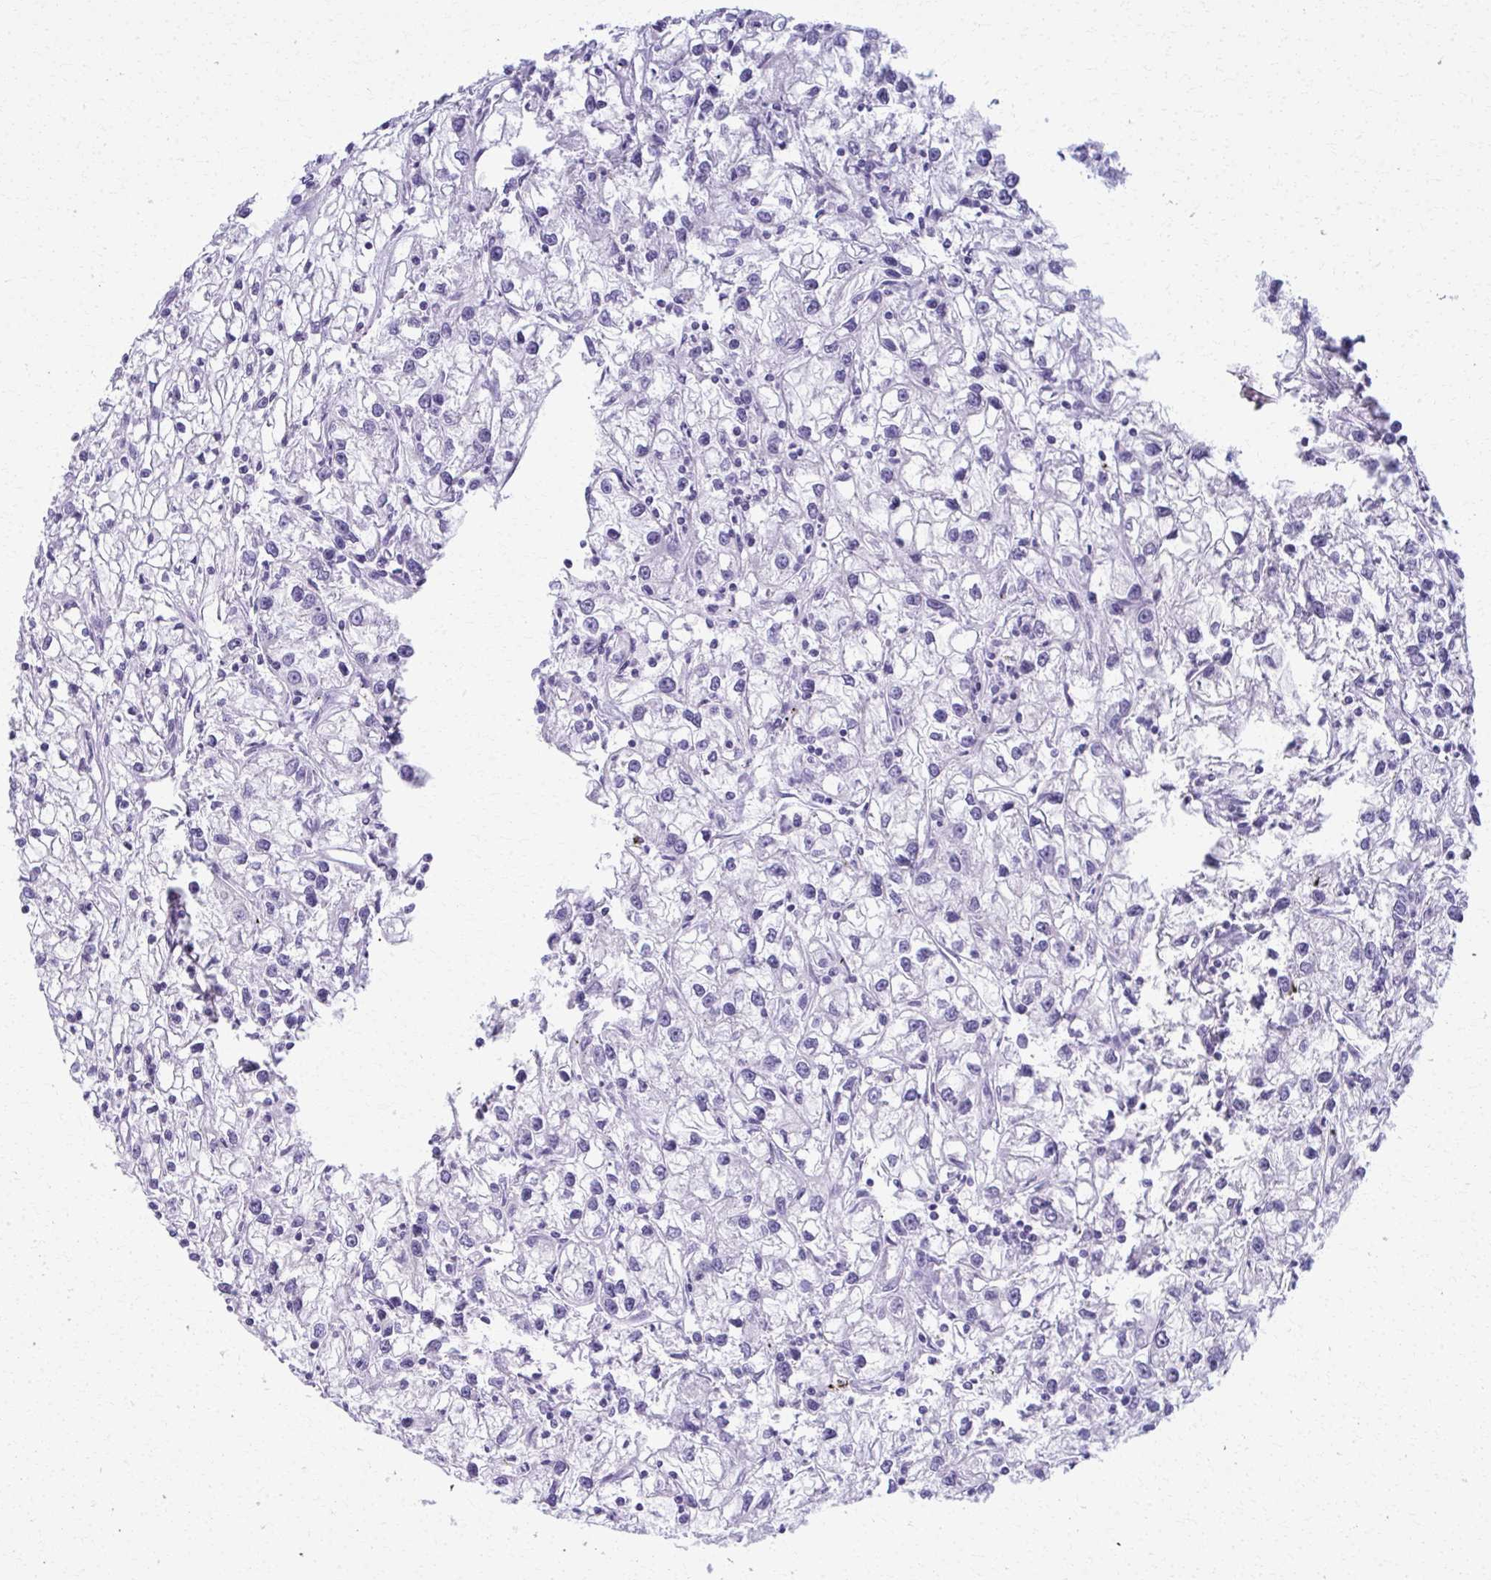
{"staining": {"intensity": "negative", "quantity": "none", "location": "none"}, "tissue": "renal cancer", "cell_type": "Tumor cells", "image_type": "cancer", "snomed": [{"axis": "morphology", "description": "Adenocarcinoma, NOS"}, {"axis": "topography", "description": "Kidney"}], "caption": "Tumor cells show no significant positivity in renal adenocarcinoma.", "gene": "SCLY", "patient": {"sex": "female", "age": 59}}